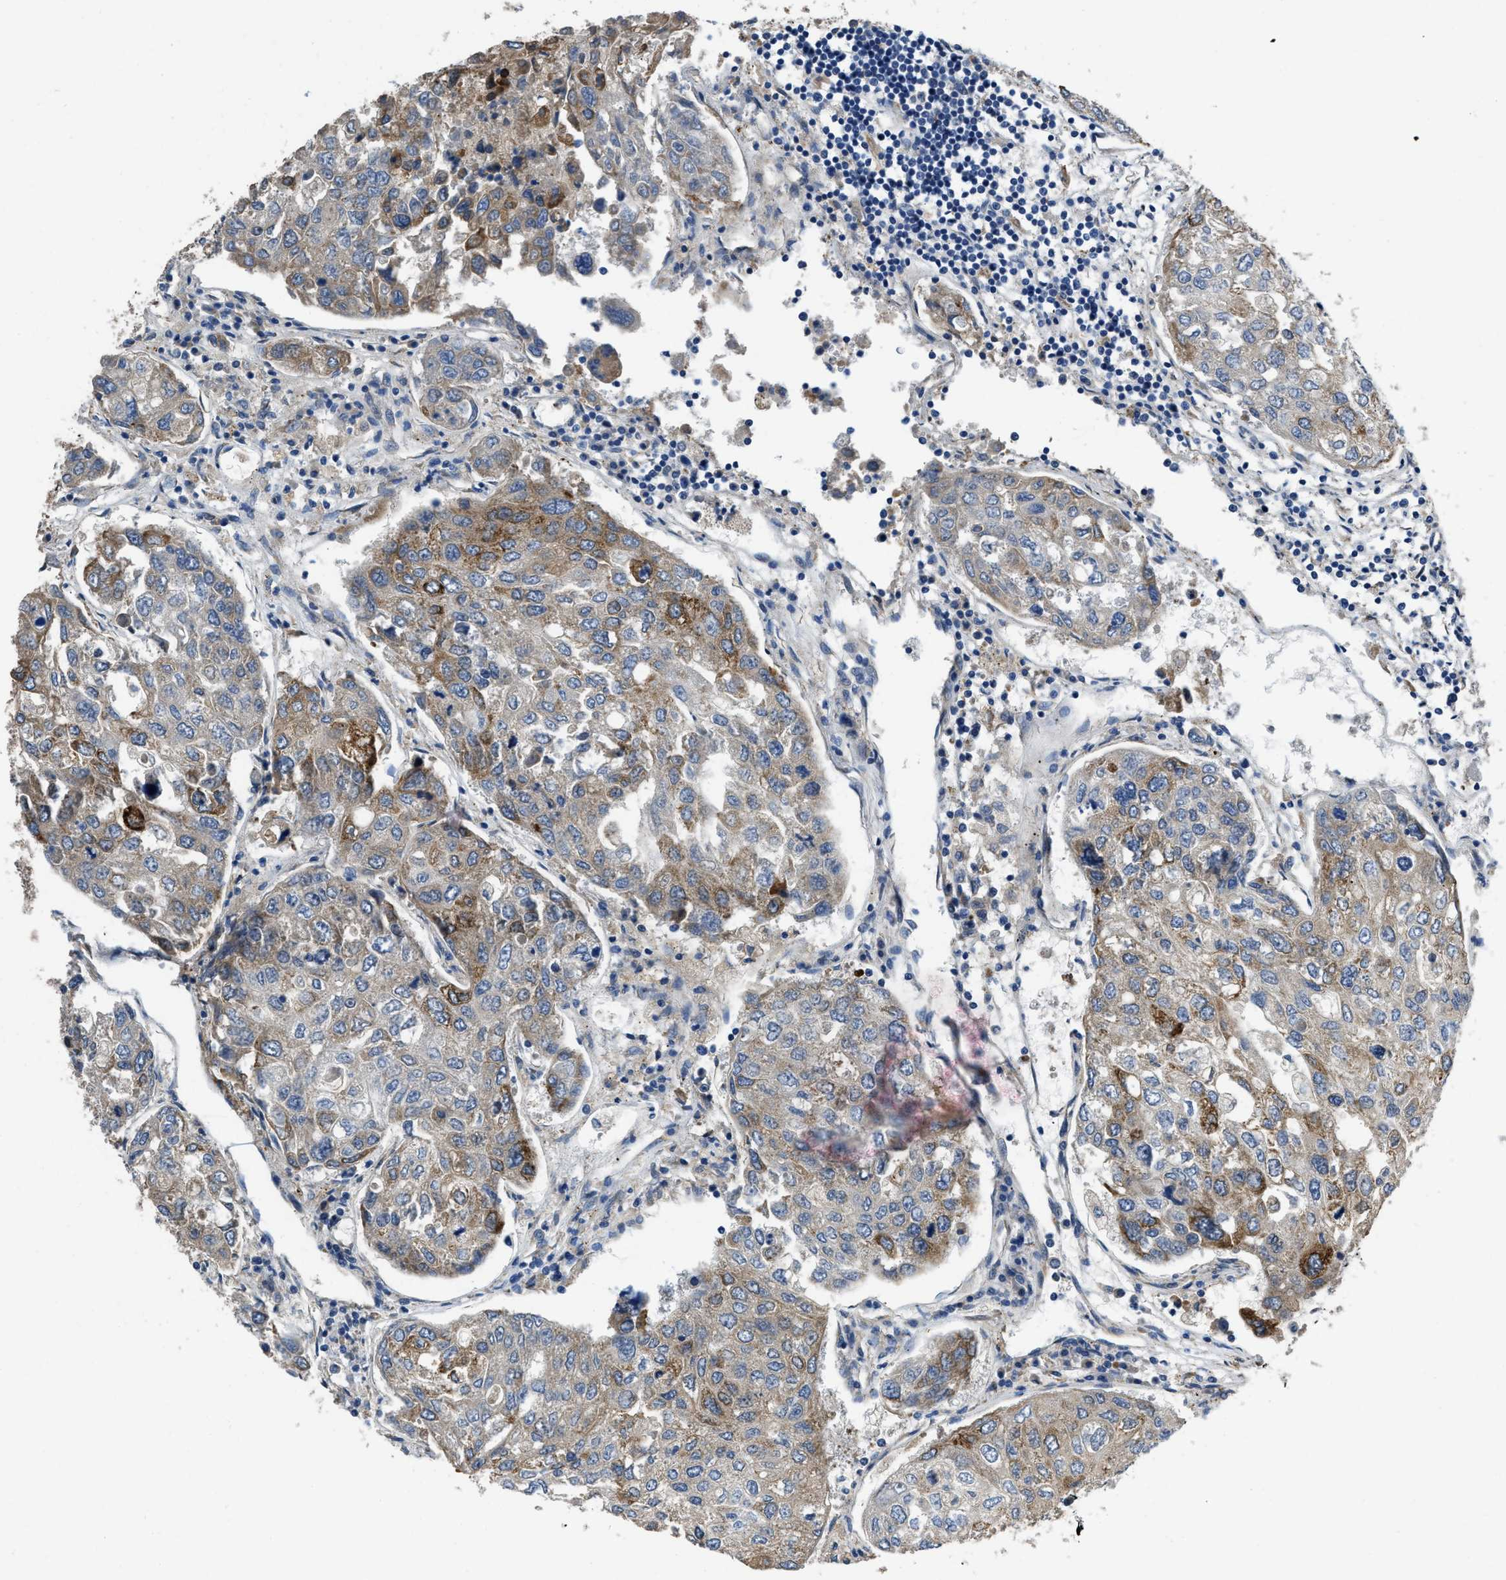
{"staining": {"intensity": "moderate", "quantity": ">75%", "location": "cytoplasmic/membranous"}, "tissue": "urothelial cancer", "cell_type": "Tumor cells", "image_type": "cancer", "snomed": [{"axis": "morphology", "description": "Urothelial carcinoma, High grade"}, {"axis": "topography", "description": "Lymph node"}, {"axis": "topography", "description": "Urinary bladder"}], "caption": "Urothelial cancer stained with a protein marker exhibits moderate staining in tumor cells.", "gene": "GGCX", "patient": {"sex": "male", "age": 51}}